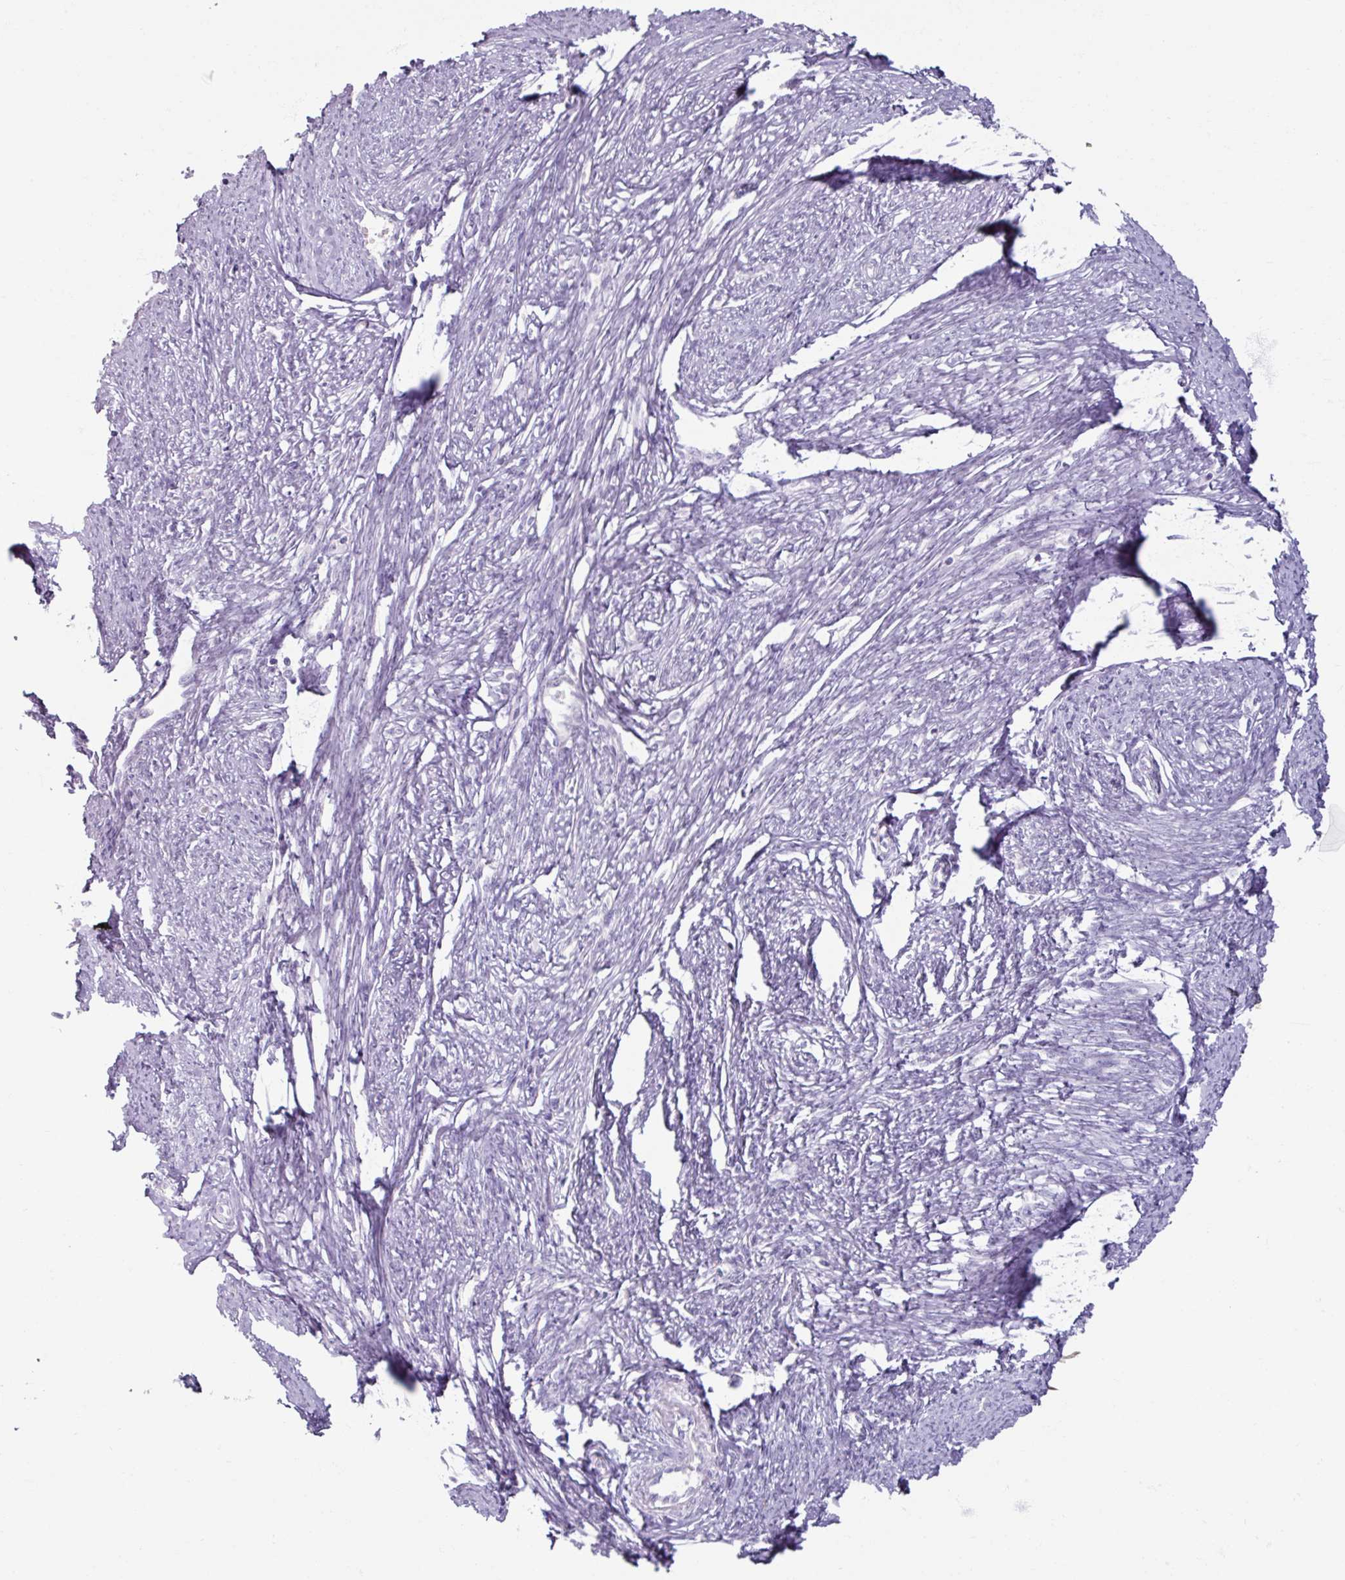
{"staining": {"intensity": "negative", "quantity": "none", "location": "none"}, "tissue": "smooth muscle", "cell_type": "Smooth muscle cells", "image_type": "normal", "snomed": [{"axis": "morphology", "description": "Normal tissue, NOS"}, {"axis": "topography", "description": "Smooth muscle"}, {"axis": "topography", "description": "Uterus"}], "caption": "Smooth muscle cells are negative for brown protein staining in unremarkable smooth muscle. Nuclei are stained in blue.", "gene": "ARG1", "patient": {"sex": "female", "age": 59}}